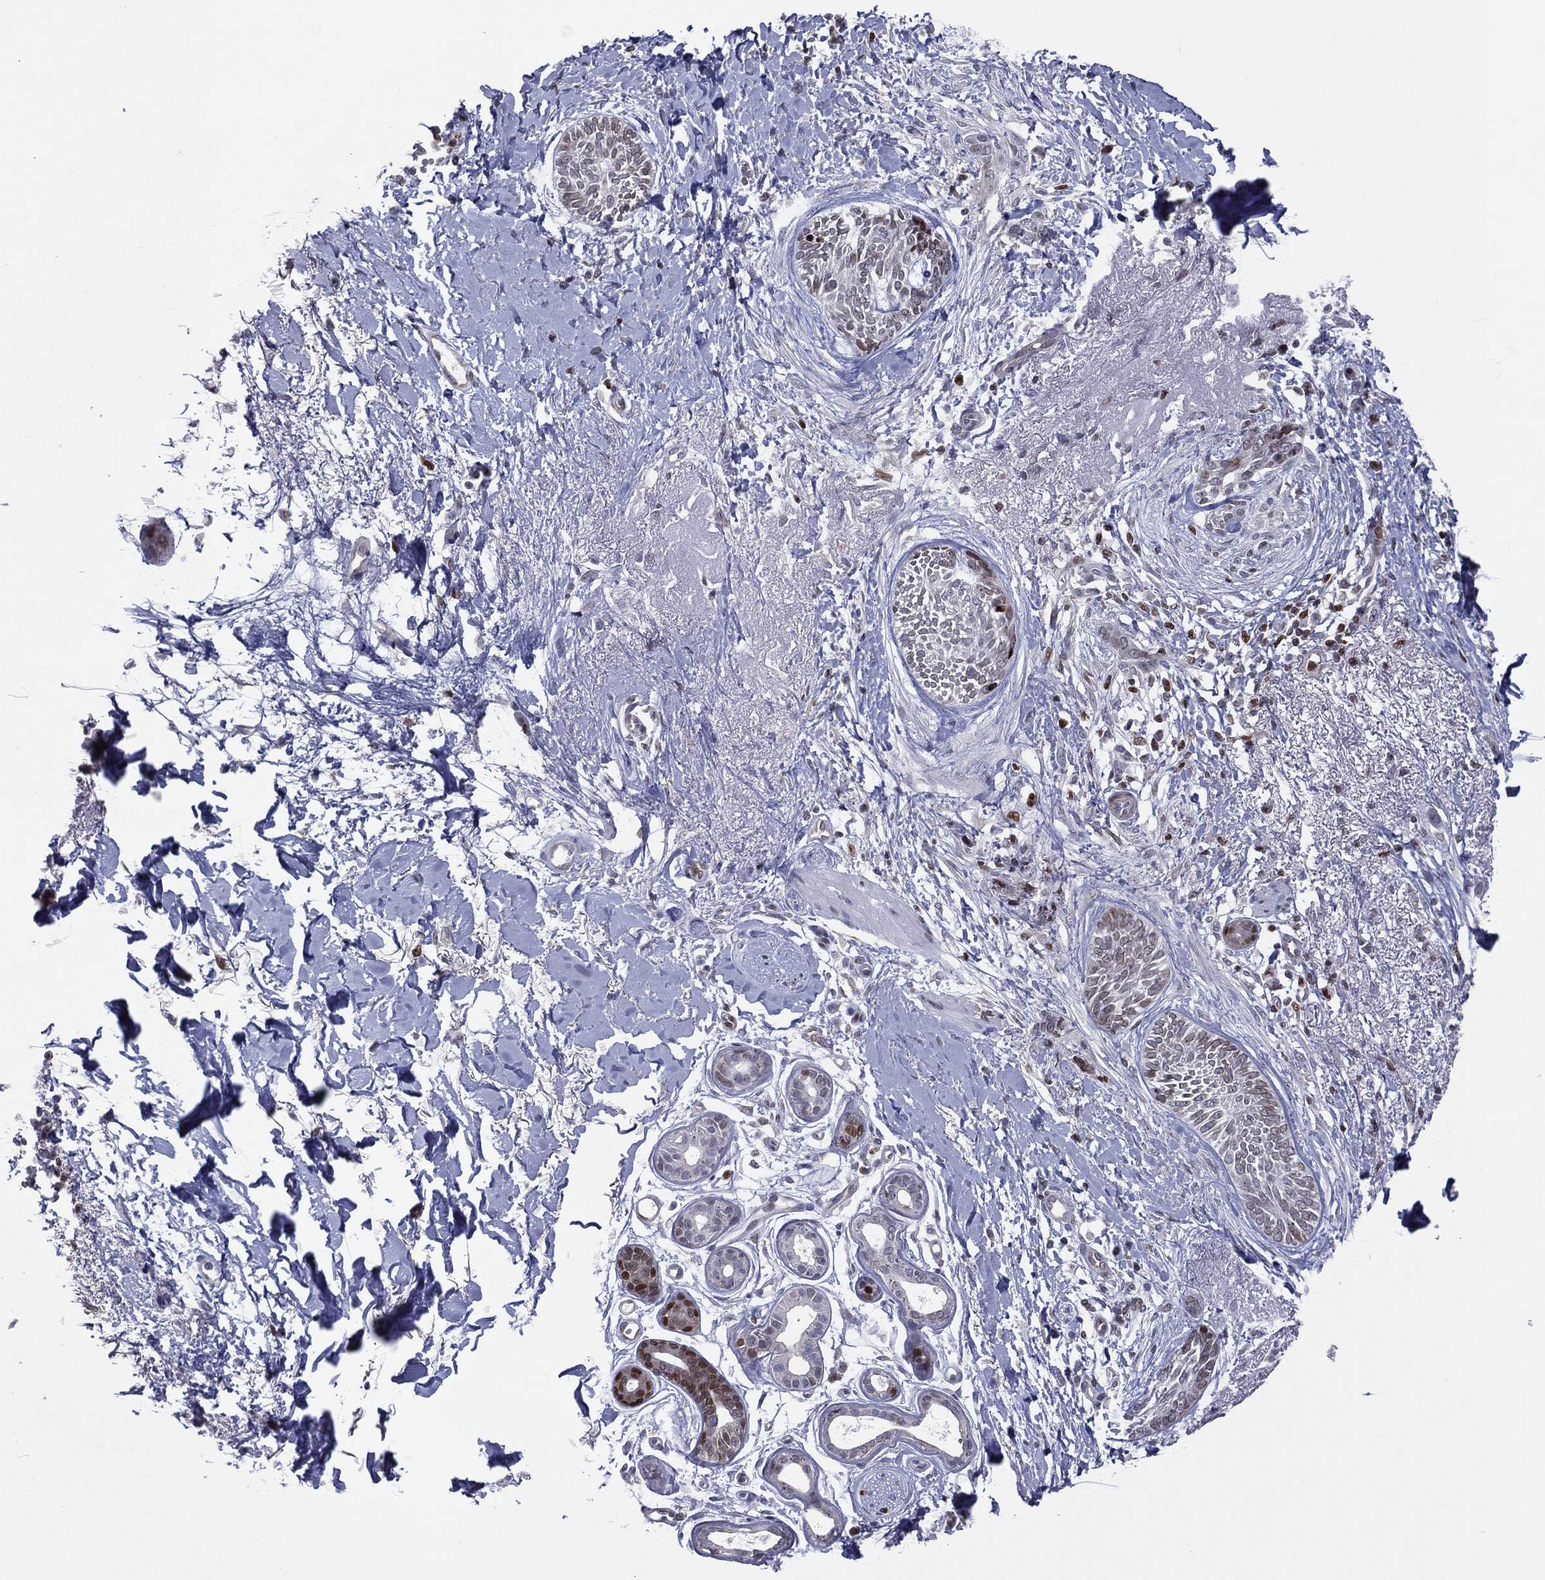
{"staining": {"intensity": "weak", "quantity": "25%-75%", "location": "nuclear"}, "tissue": "skin cancer", "cell_type": "Tumor cells", "image_type": "cancer", "snomed": [{"axis": "morphology", "description": "Normal tissue, NOS"}, {"axis": "morphology", "description": "Basal cell carcinoma"}, {"axis": "topography", "description": "Skin"}], "caption": "The micrograph reveals staining of skin cancer (basal cell carcinoma), revealing weak nuclear protein positivity (brown color) within tumor cells. (DAB IHC with brightfield microscopy, high magnification).", "gene": "DBF4B", "patient": {"sex": "male", "age": 84}}